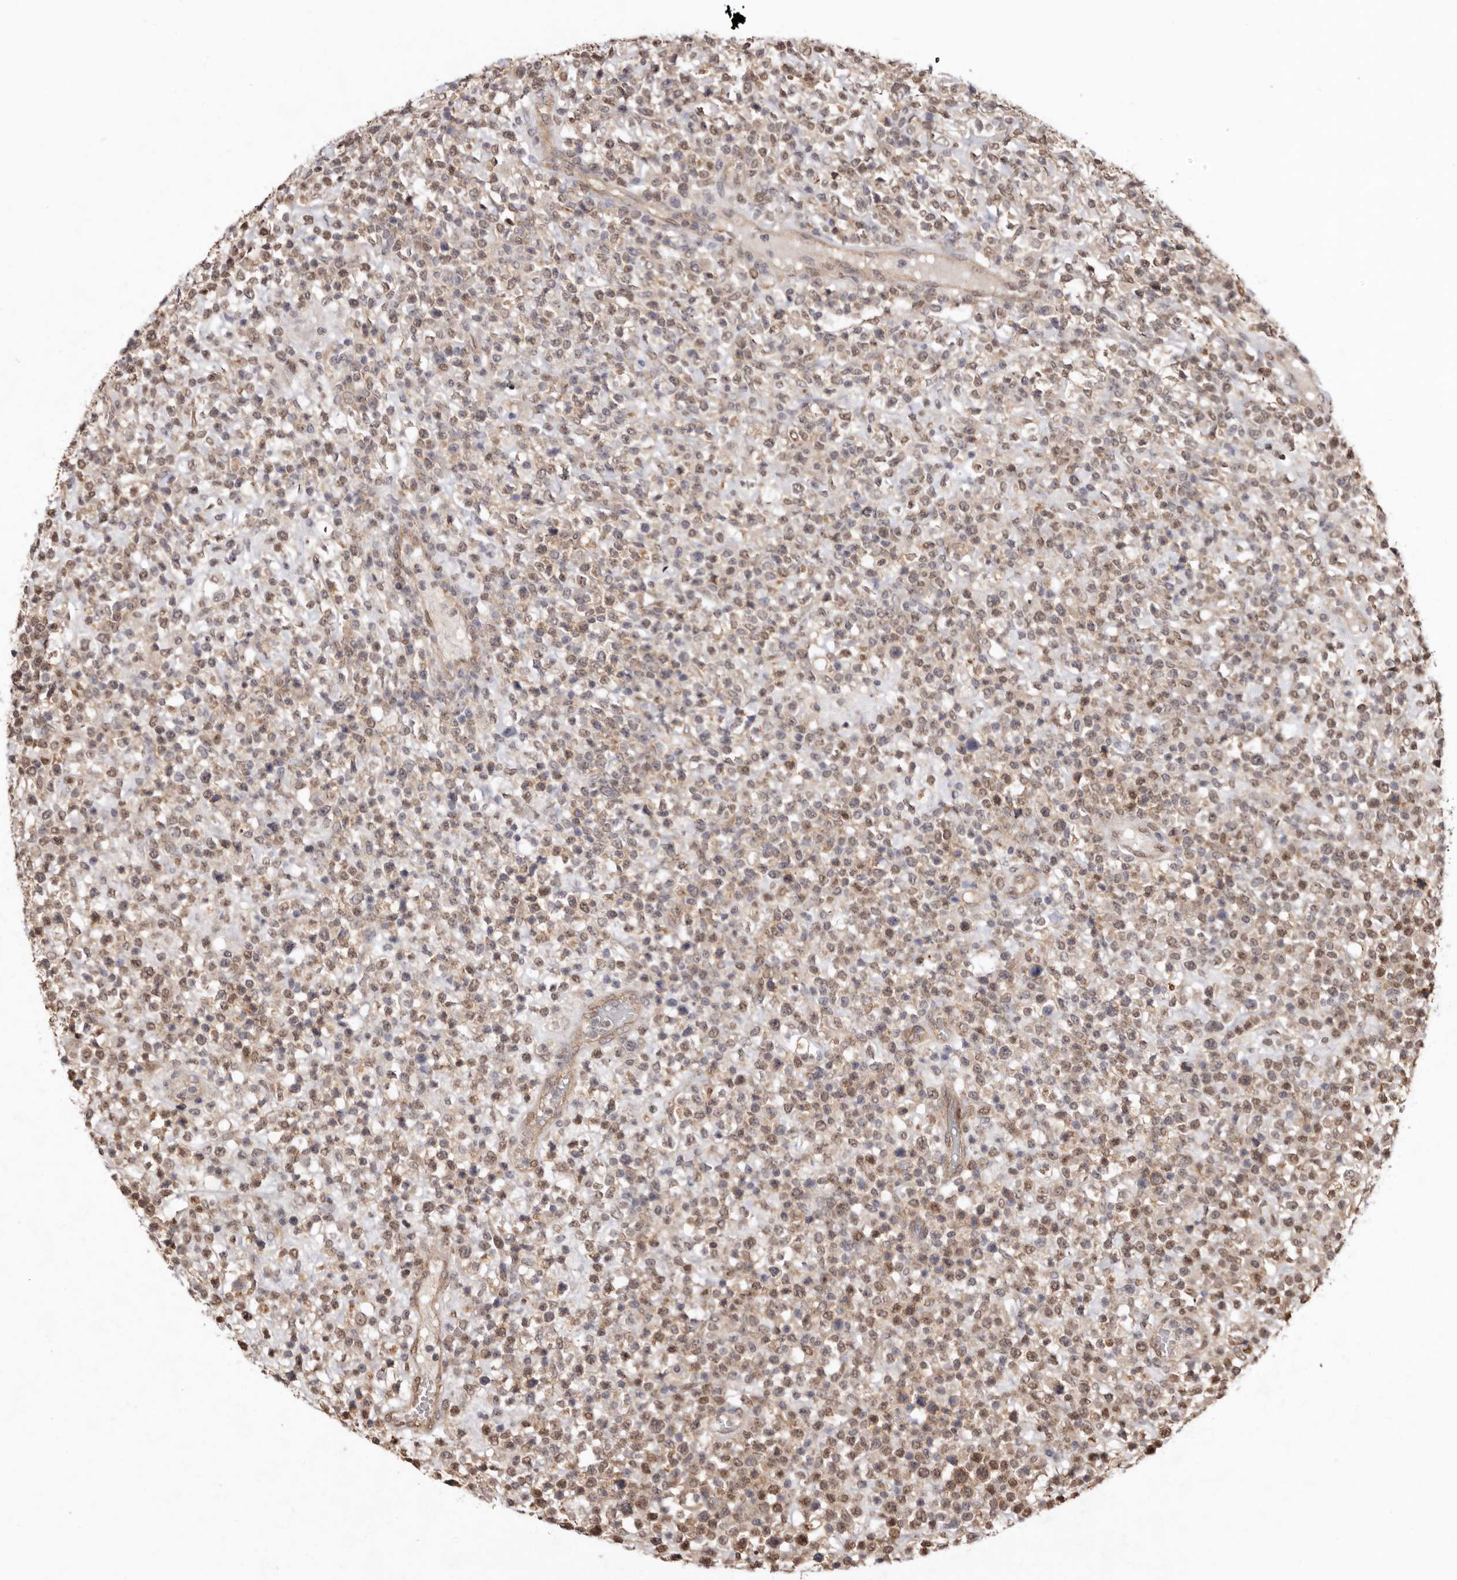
{"staining": {"intensity": "weak", "quantity": ">75%", "location": "nuclear"}, "tissue": "lymphoma", "cell_type": "Tumor cells", "image_type": "cancer", "snomed": [{"axis": "morphology", "description": "Malignant lymphoma, non-Hodgkin's type, High grade"}, {"axis": "topography", "description": "Colon"}], "caption": "High-grade malignant lymphoma, non-Hodgkin's type stained for a protein (brown) demonstrates weak nuclear positive expression in approximately >75% of tumor cells.", "gene": "NOTCH1", "patient": {"sex": "female", "age": 53}}